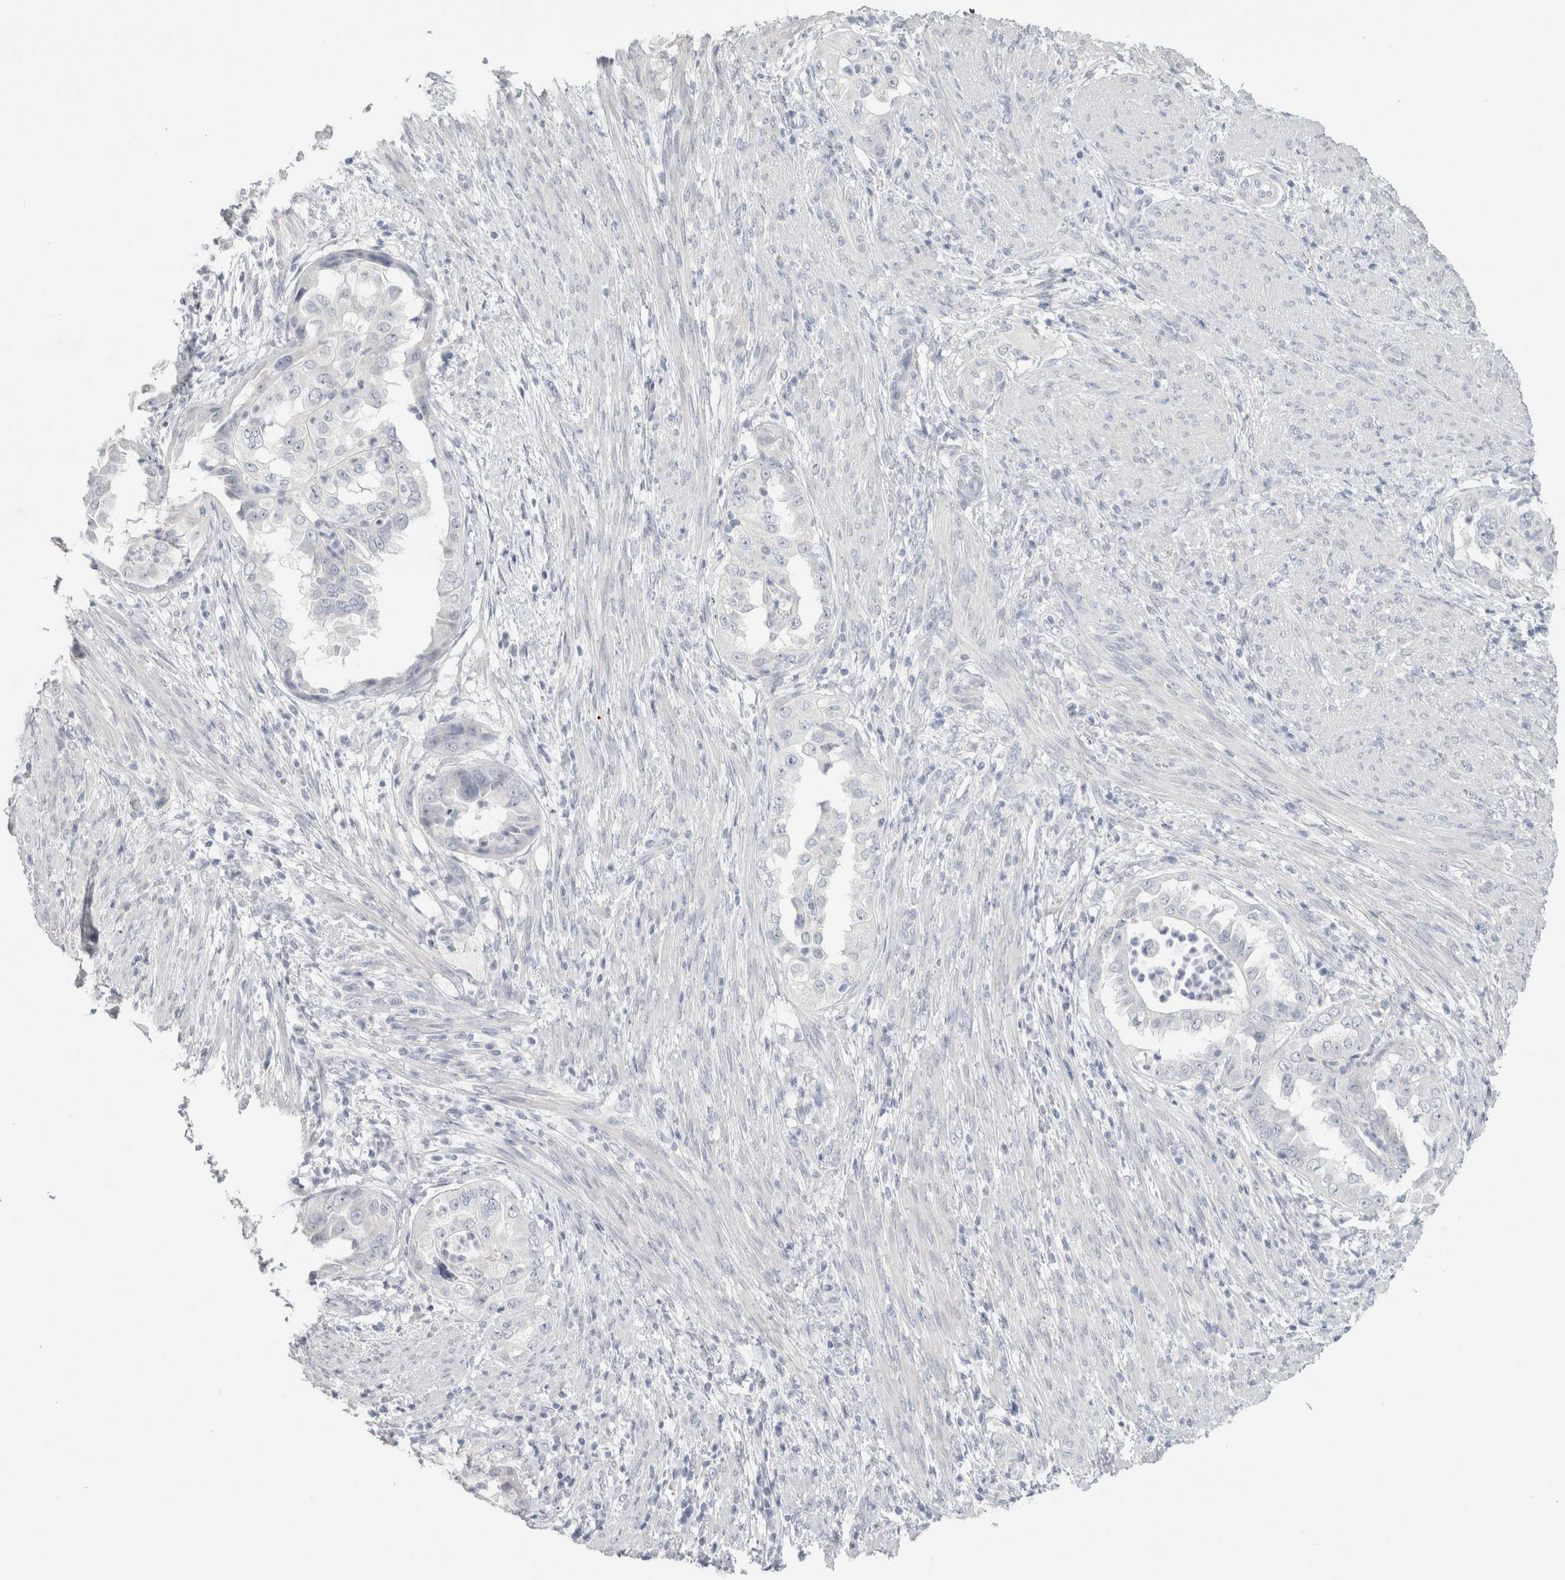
{"staining": {"intensity": "negative", "quantity": "none", "location": "none"}, "tissue": "endometrial cancer", "cell_type": "Tumor cells", "image_type": "cancer", "snomed": [{"axis": "morphology", "description": "Adenocarcinoma, NOS"}, {"axis": "topography", "description": "Endometrium"}], "caption": "Tumor cells are negative for brown protein staining in adenocarcinoma (endometrial).", "gene": "SLC6A1", "patient": {"sex": "female", "age": 85}}